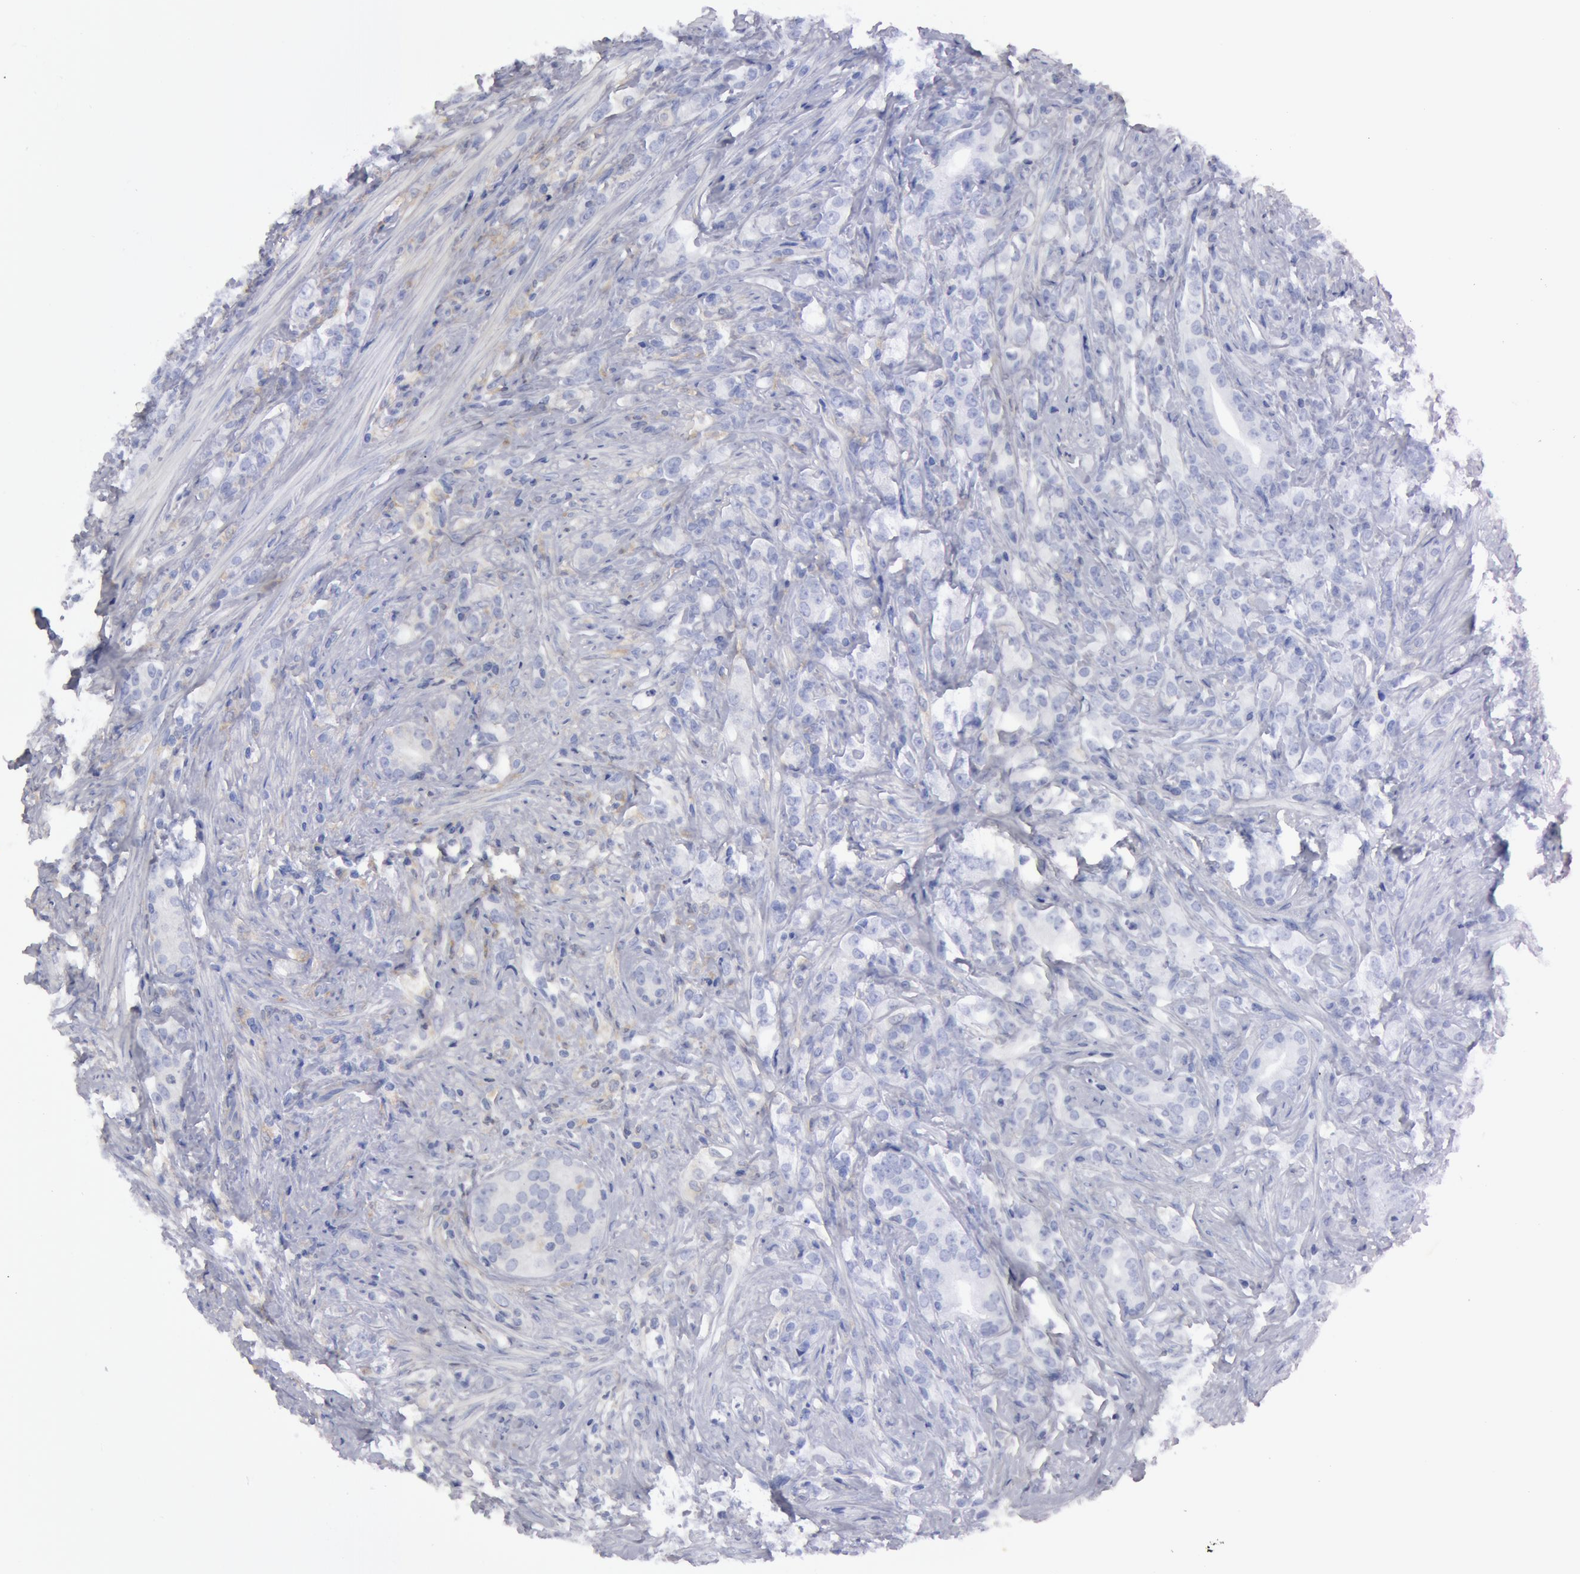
{"staining": {"intensity": "negative", "quantity": "none", "location": "none"}, "tissue": "prostate cancer", "cell_type": "Tumor cells", "image_type": "cancer", "snomed": [{"axis": "morphology", "description": "Adenocarcinoma, Medium grade"}, {"axis": "topography", "description": "Prostate"}], "caption": "Prostate cancer (medium-grade adenocarcinoma) was stained to show a protein in brown. There is no significant expression in tumor cells.", "gene": "SYK", "patient": {"sex": "male", "age": 59}}